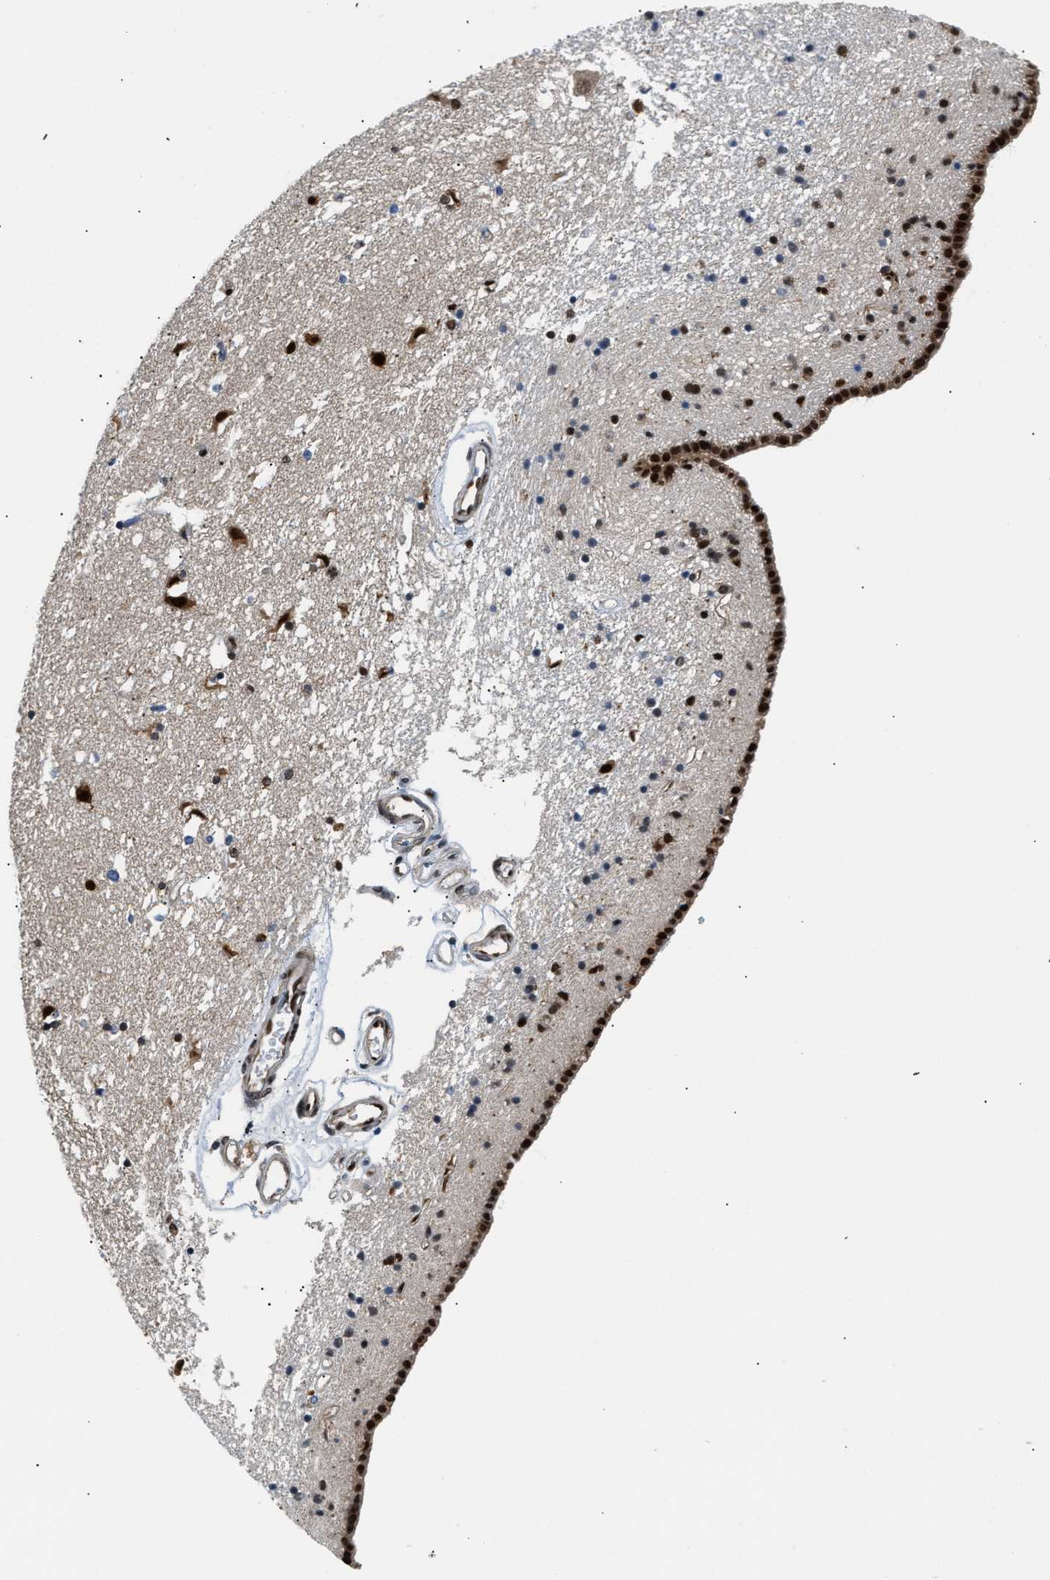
{"staining": {"intensity": "strong", "quantity": "25%-75%", "location": "cytoplasmic/membranous,nuclear"}, "tissue": "caudate", "cell_type": "Glial cells", "image_type": "normal", "snomed": [{"axis": "morphology", "description": "Normal tissue, NOS"}, {"axis": "topography", "description": "Lateral ventricle wall"}], "caption": "Strong cytoplasmic/membranous,nuclear staining for a protein is present in about 25%-75% of glial cells of unremarkable caudate using immunohistochemistry.", "gene": "CCNDBP1", "patient": {"sex": "male", "age": 45}}